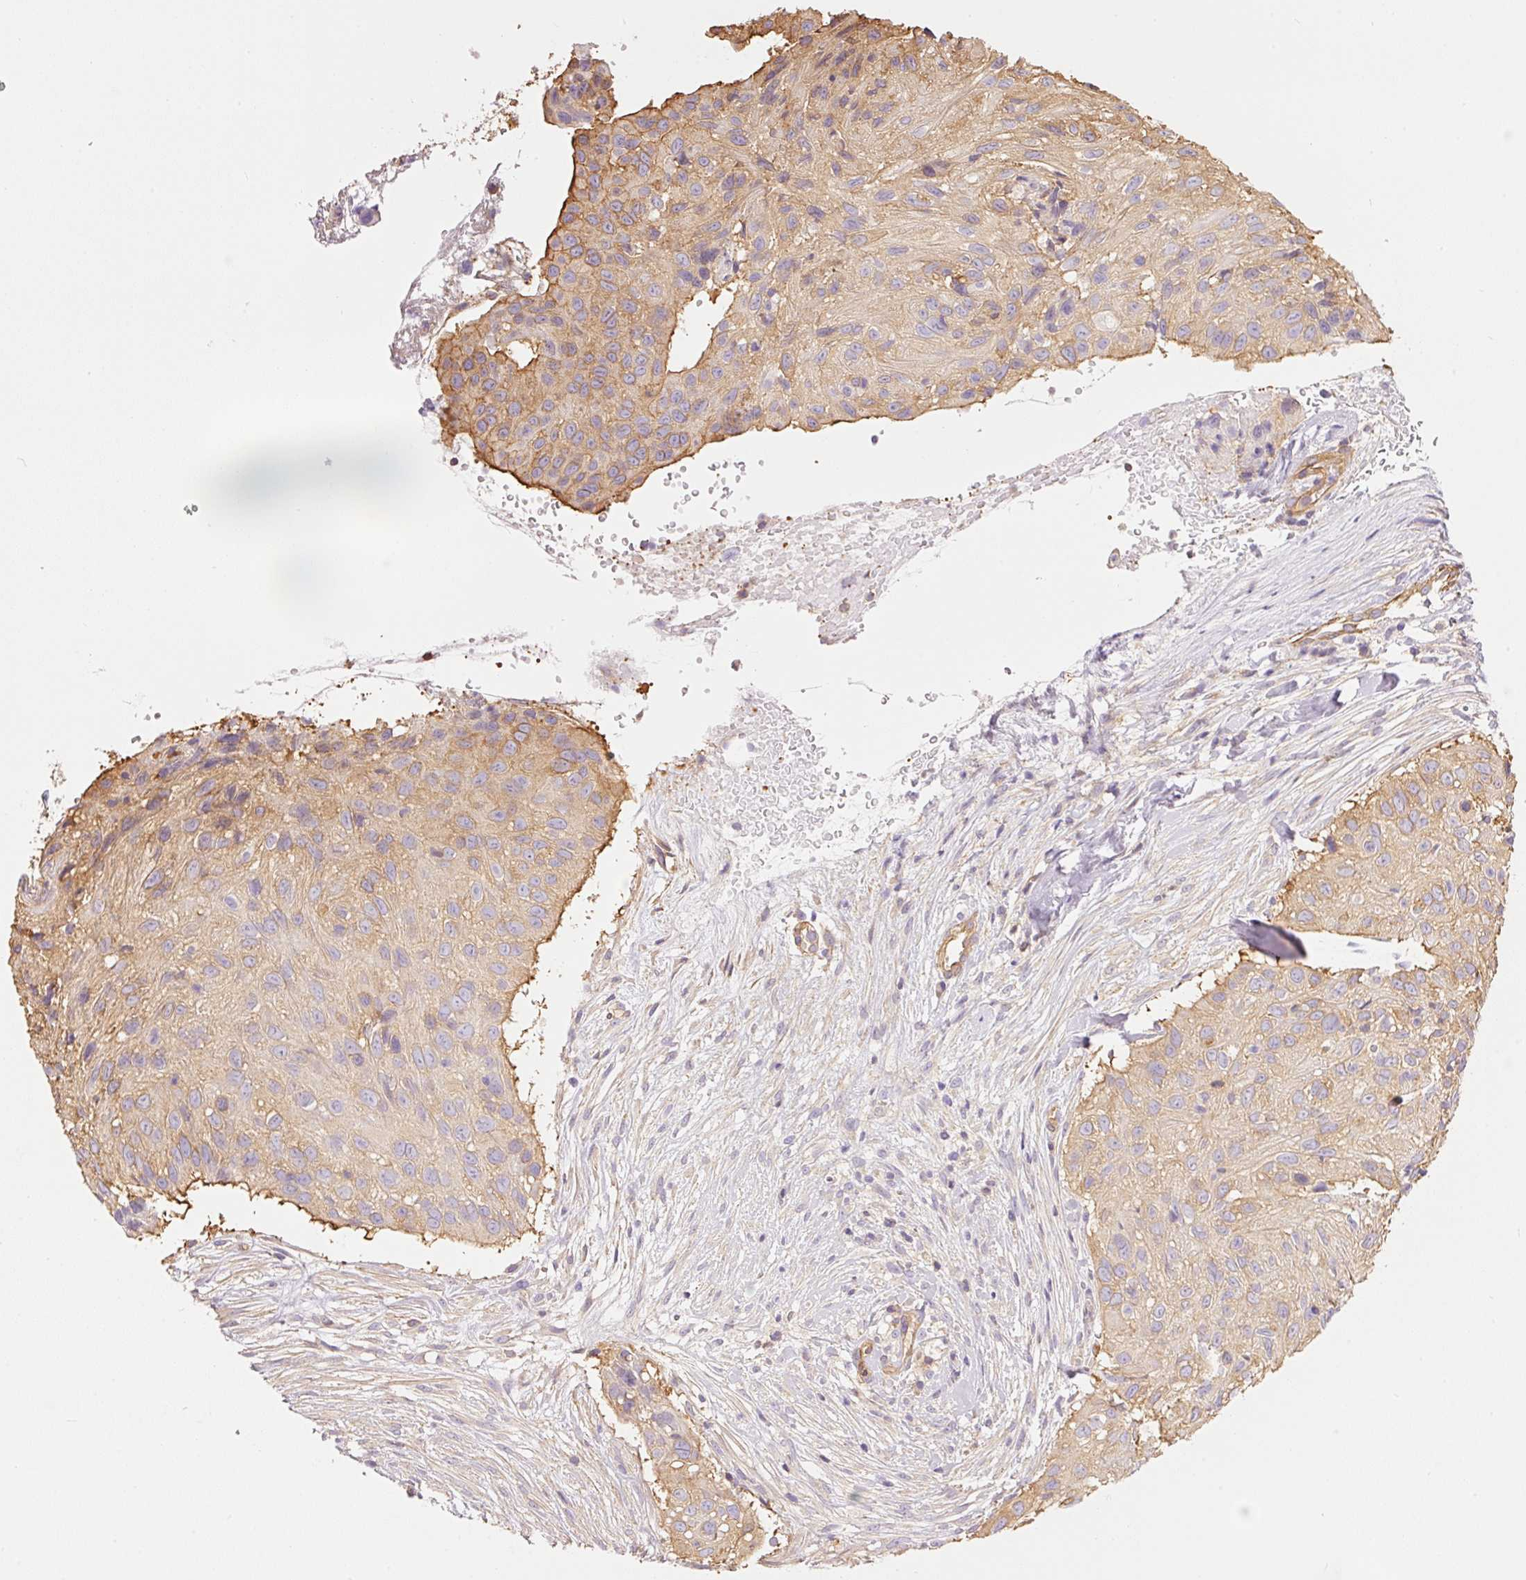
{"staining": {"intensity": "weak", "quantity": ">75%", "location": "cytoplasmic/membranous"}, "tissue": "skin cancer", "cell_type": "Tumor cells", "image_type": "cancer", "snomed": [{"axis": "morphology", "description": "Squamous cell carcinoma, NOS"}, {"axis": "topography", "description": "Skin"}], "caption": "Immunohistochemical staining of skin cancer shows low levels of weak cytoplasmic/membranous expression in approximately >75% of tumor cells. (IHC, brightfield microscopy, high magnification).", "gene": "PPP1R1B", "patient": {"sex": "male", "age": 82}}